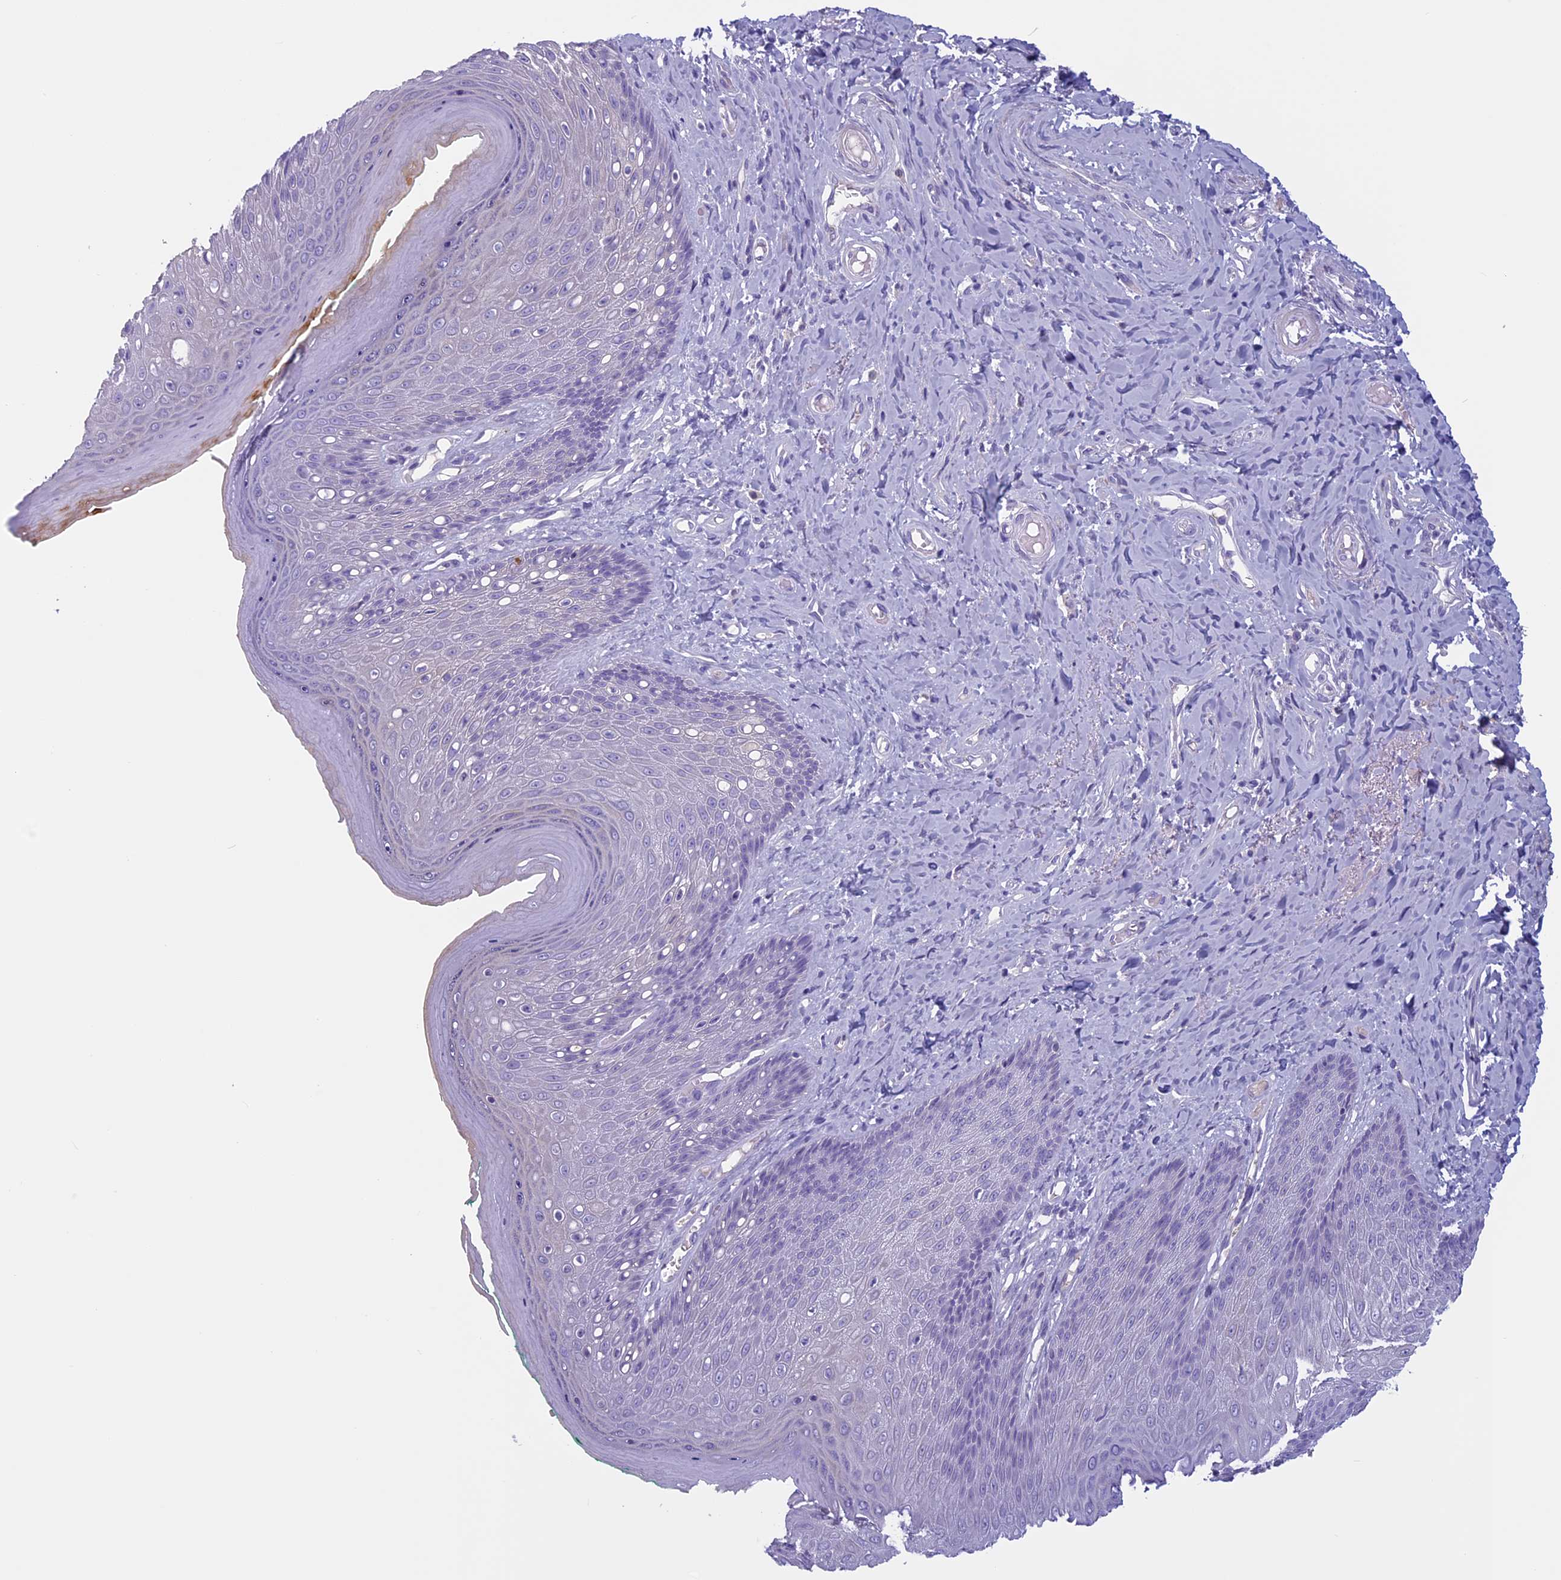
{"staining": {"intensity": "negative", "quantity": "none", "location": "none"}, "tissue": "skin", "cell_type": "Epidermal cells", "image_type": "normal", "snomed": [{"axis": "morphology", "description": "Normal tissue, NOS"}, {"axis": "topography", "description": "Anal"}], "caption": "Immunohistochemistry (IHC) histopathology image of benign human skin stained for a protein (brown), which exhibits no positivity in epidermal cells.", "gene": "ANGPTL2", "patient": {"sex": "male", "age": 78}}